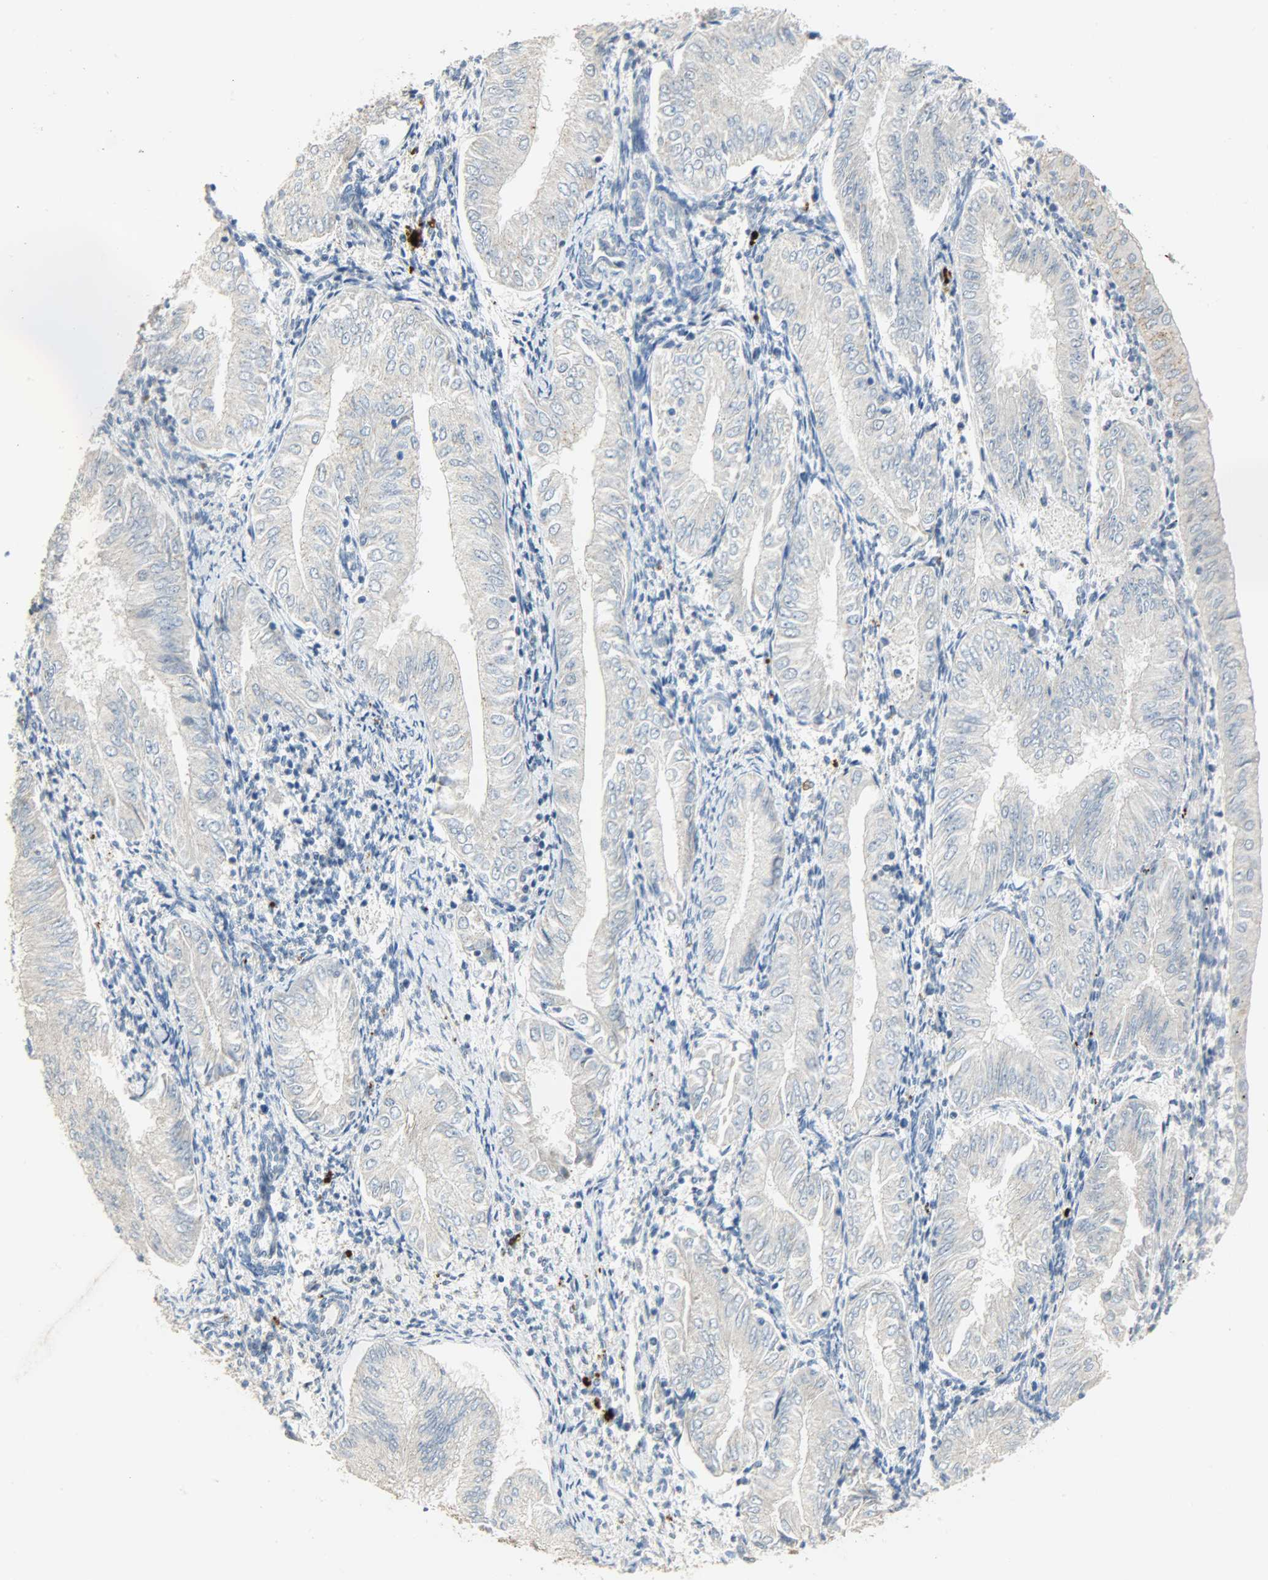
{"staining": {"intensity": "negative", "quantity": "none", "location": "none"}, "tissue": "endometrial cancer", "cell_type": "Tumor cells", "image_type": "cancer", "snomed": [{"axis": "morphology", "description": "Adenocarcinoma, NOS"}, {"axis": "topography", "description": "Endometrium"}], "caption": "Immunohistochemical staining of human endometrial adenocarcinoma reveals no significant staining in tumor cells. (DAB immunohistochemistry, high magnification).", "gene": "GIT2", "patient": {"sex": "female", "age": 53}}